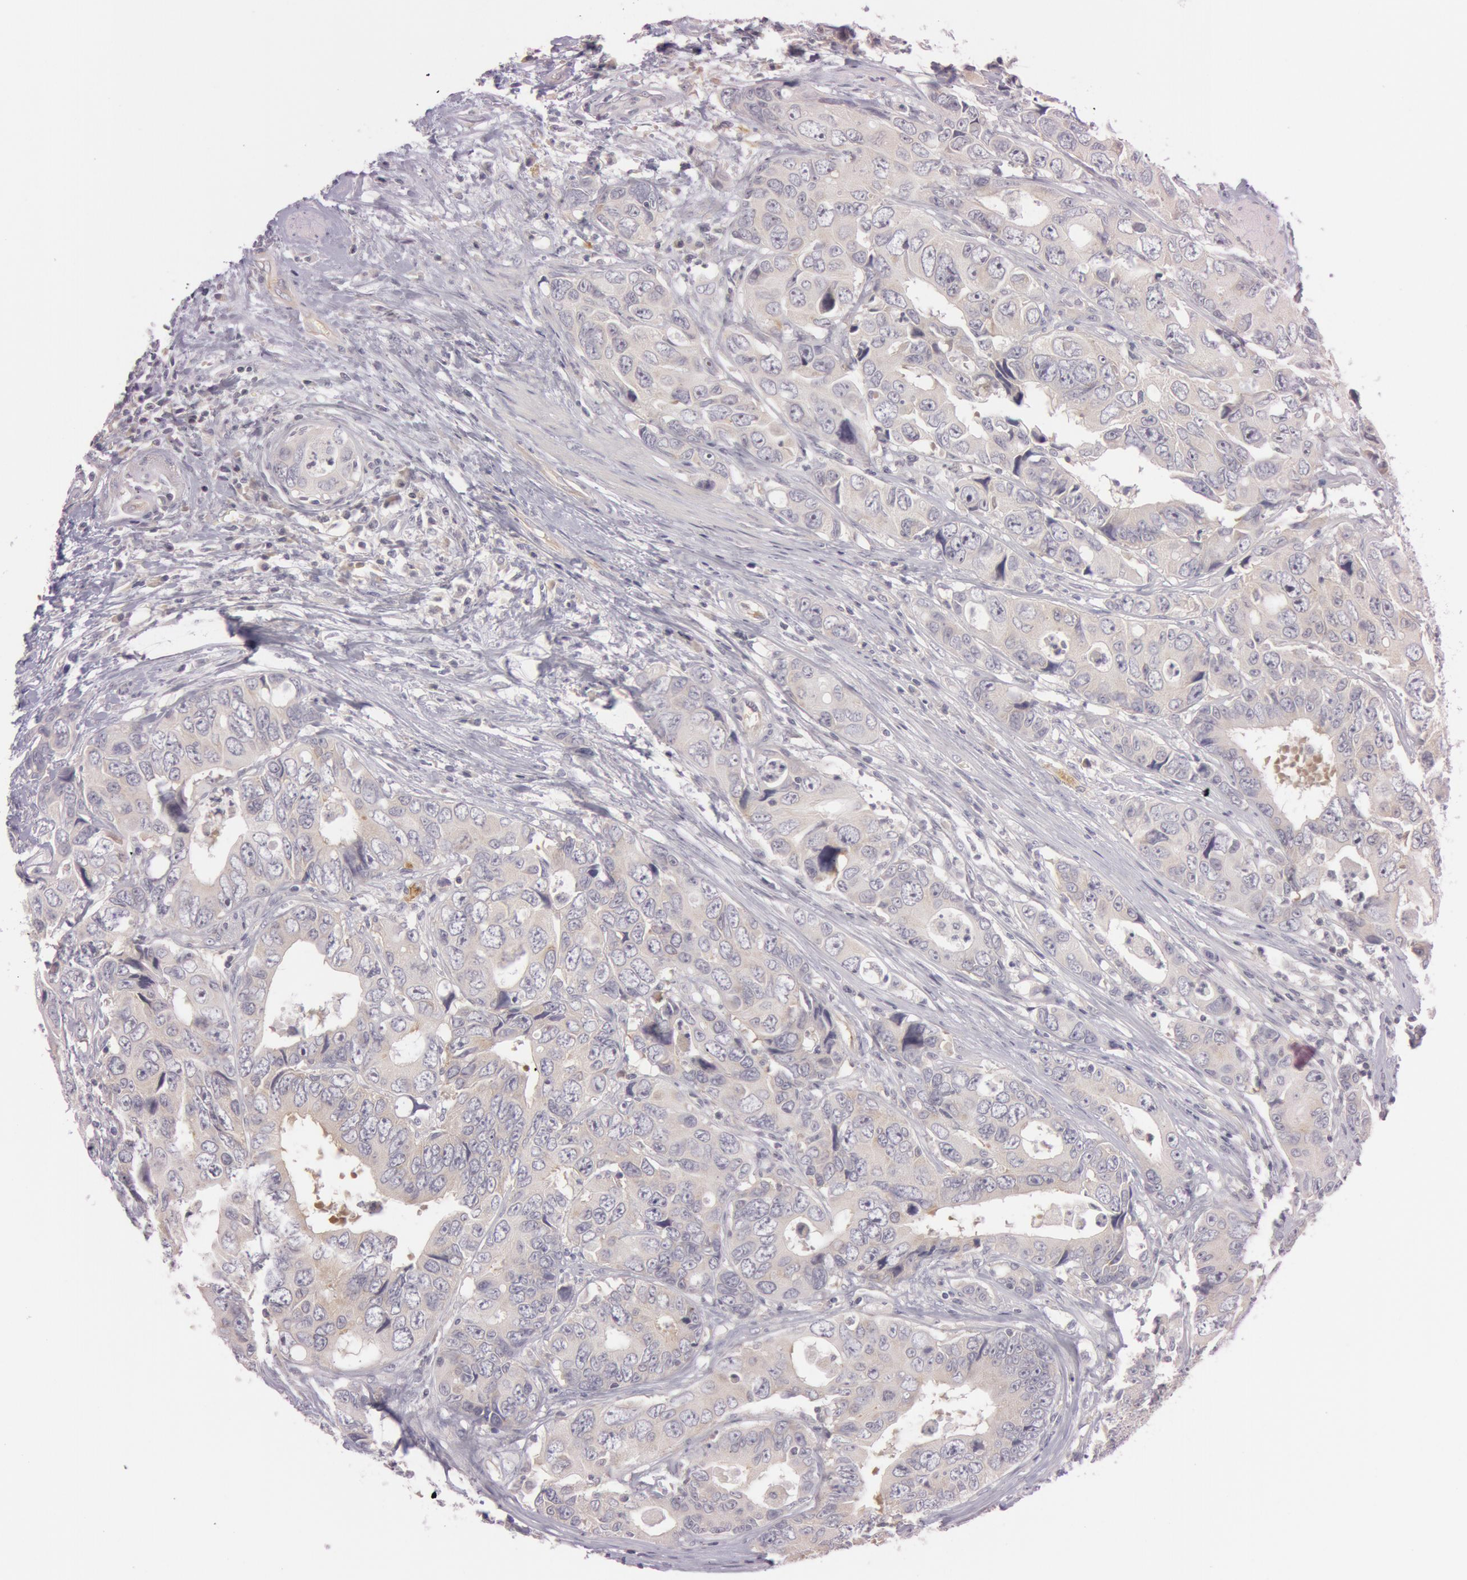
{"staining": {"intensity": "weak", "quantity": "25%-75%", "location": "cytoplasmic/membranous"}, "tissue": "colorectal cancer", "cell_type": "Tumor cells", "image_type": "cancer", "snomed": [{"axis": "morphology", "description": "Adenocarcinoma, NOS"}, {"axis": "topography", "description": "Rectum"}], "caption": "Weak cytoplasmic/membranous protein positivity is seen in about 25%-75% of tumor cells in colorectal adenocarcinoma.", "gene": "RALGAPA1", "patient": {"sex": "female", "age": 67}}